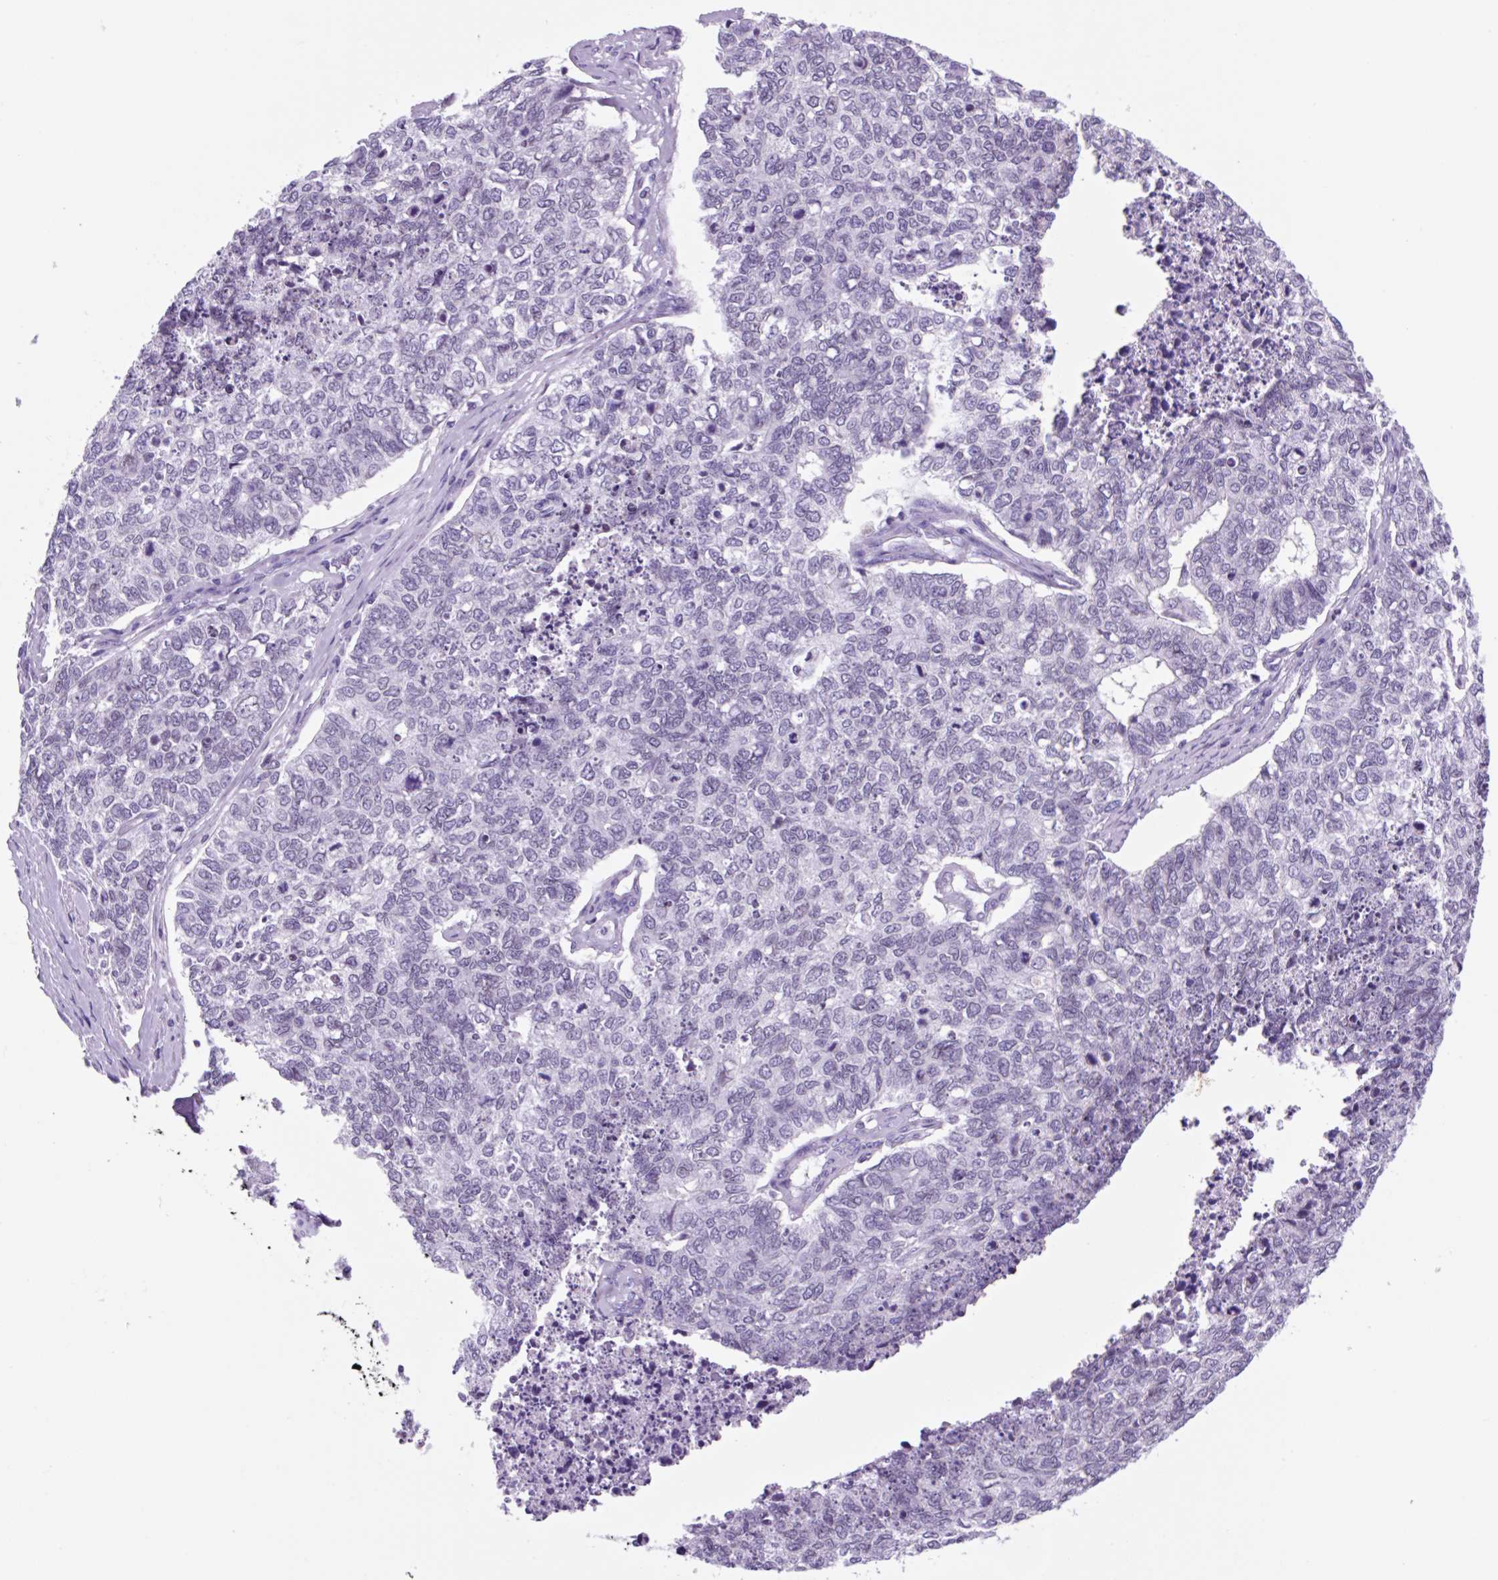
{"staining": {"intensity": "negative", "quantity": "none", "location": "none"}, "tissue": "cervical cancer", "cell_type": "Tumor cells", "image_type": "cancer", "snomed": [{"axis": "morphology", "description": "Squamous cell carcinoma, NOS"}, {"axis": "topography", "description": "Cervix"}], "caption": "Cervical cancer (squamous cell carcinoma) stained for a protein using IHC displays no positivity tumor cells.", "gene": "VPREB1", "patient": {"sex": "female", "age": 63}}